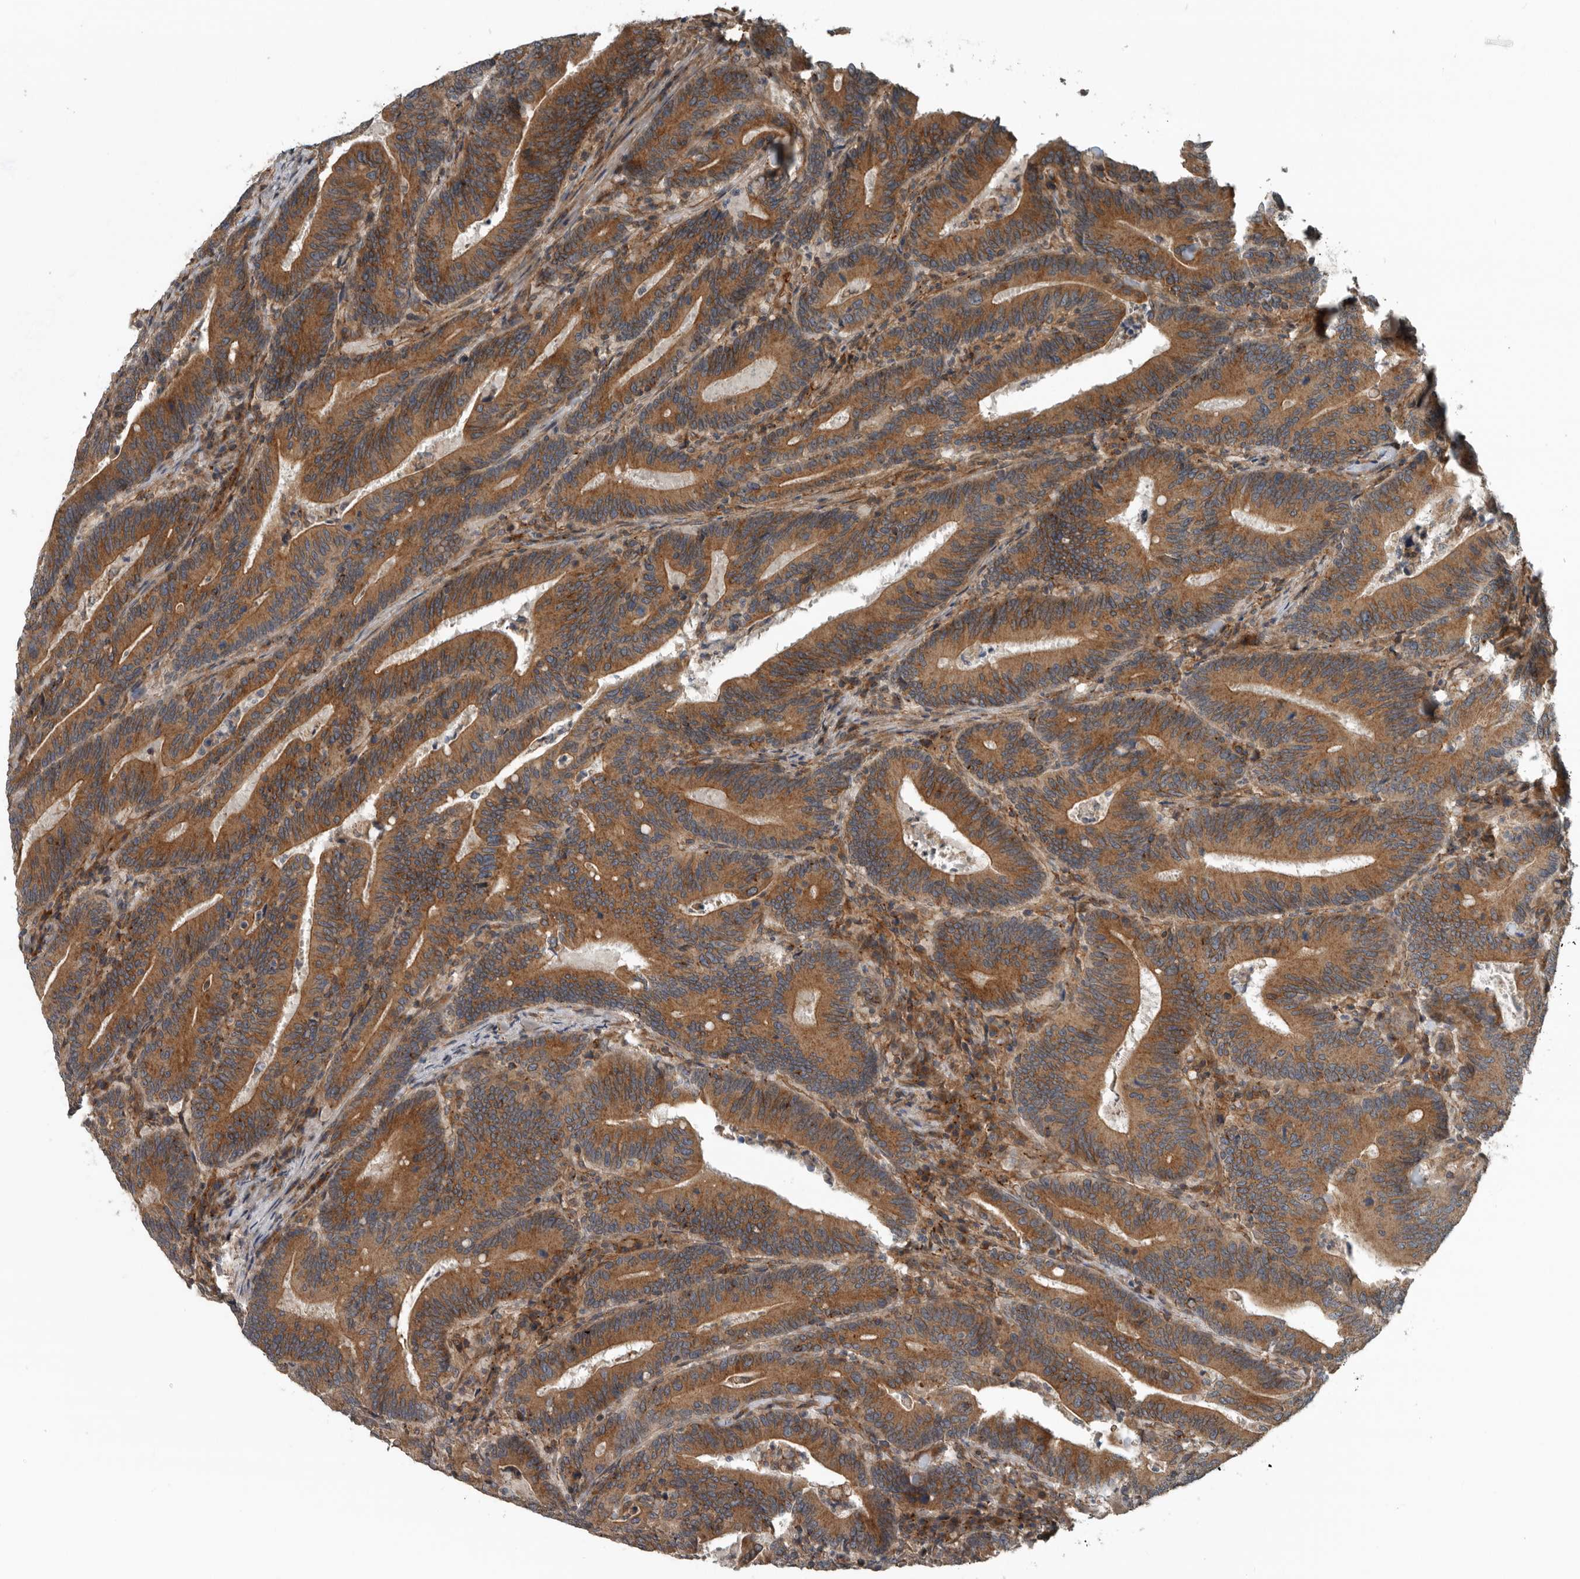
{"staining": {"intensity": "moderate", "quantity": ">75%", "location": "cytoplasmic/membranous"}, "tissue": "colorectal cancer", "cell_type": "Tumor cells", "image_type": "cancer", "snomed": [{"axis": "morphology", "description": "Adenocarcinoma, NOS"}, {"axis": "topography", "description": "Colon"}], "caption": "The micrograph shows staining of adenocarcinoma (colorectal), revealing moderate cytoplasmic/membranous protein staining (brown color) within tumor cells. (DAB IHC with brightfield microscopy, high magnification).", "gene": "AMFR", "patient": {"sex": "female", "age": 66}}